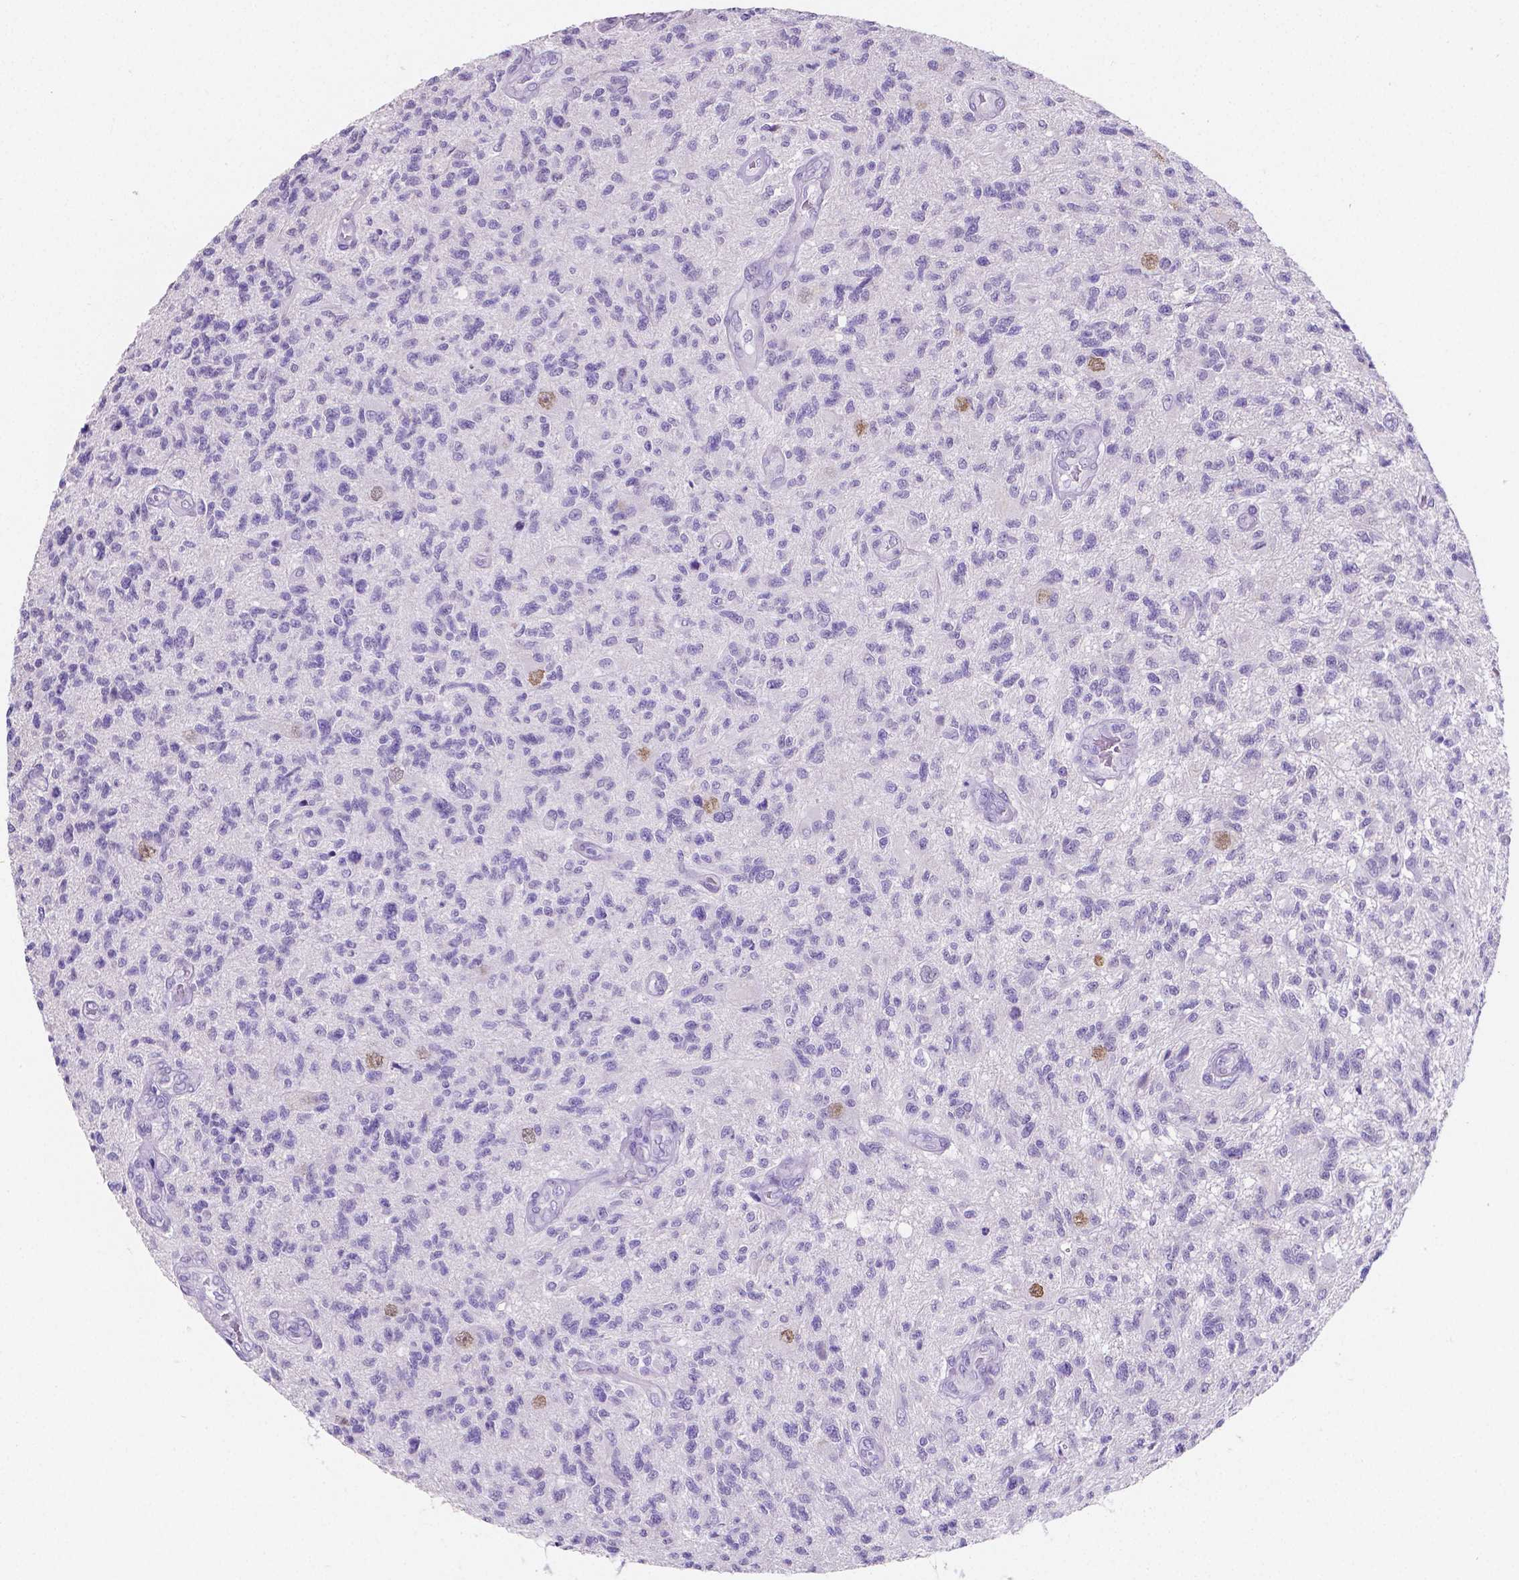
{"staining": {"intensity": "negative", "quantity": "none", "location": "none"}, "tissue": "glioma", "cell_type": "Tumor cells", "image_type": "cancer", "snomed": [{"axis": "morphology", "description": "Glioma, malignant, High grade"}, {"axis": "topography", "description": "Brain"}], "caption": "Histopathology image shows no protein expression in tumor cells of malignant glioma (high-grade) tissue. (DAB (3,3'-diaminobenzidine) IHC visualized using brightfield microscopy, high magnification).", "gene": "SATB2", "patient": {"sex": "male", "age": 56}}